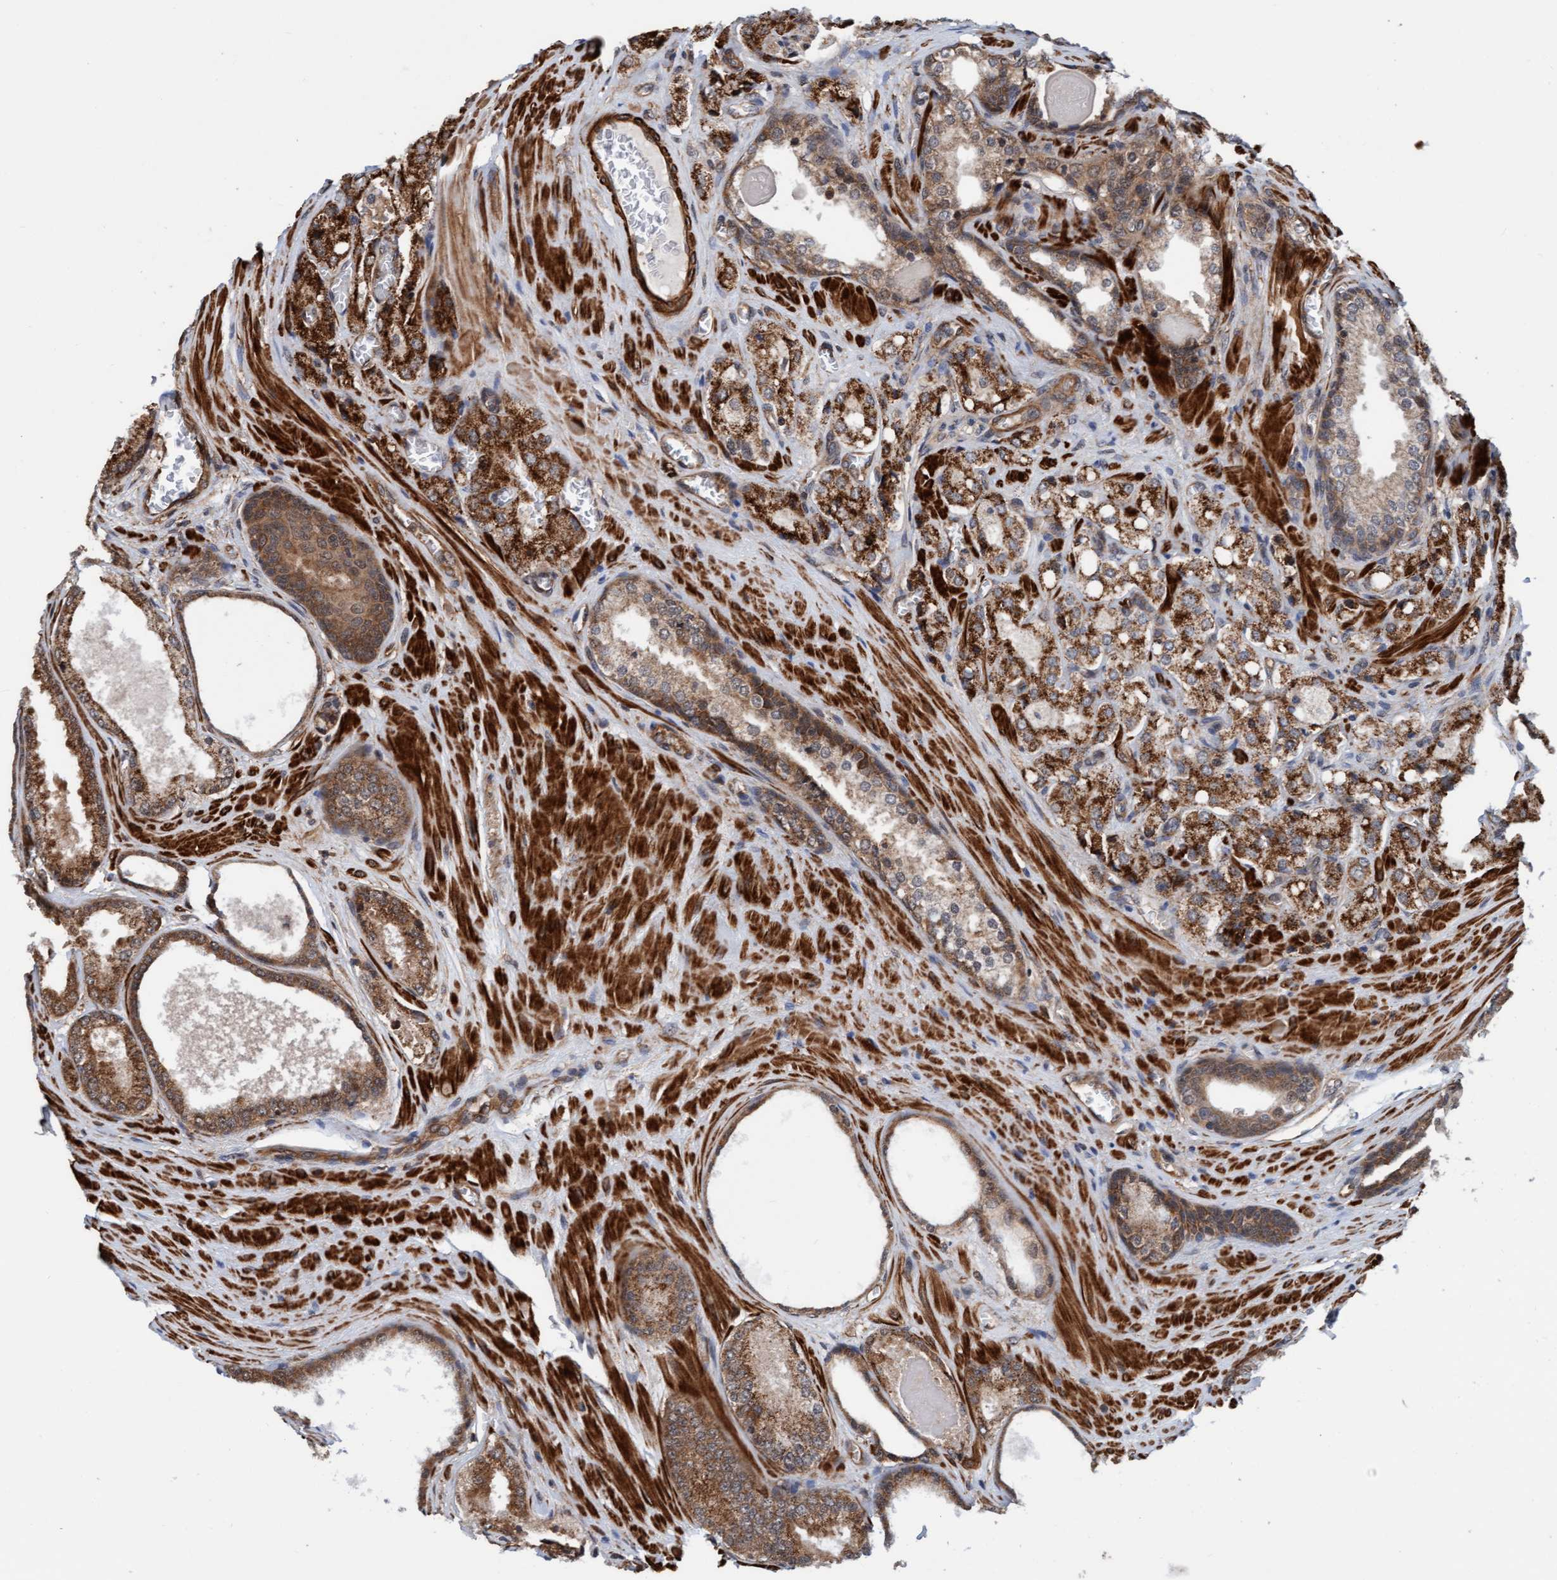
{"staining": {"intensity": "moderate", "quantity": ">75%", "location": "cytoplasmic/membranous"}, "tissue": "prostate cancer", "cell_type": "Tumor cells", "image_type": "cancer", "snomed": [{"axis": "morphology", "description": "Adenocarcinoma, High grade"}, {"axis": "topography", "description": "Prostate"}], "caption": "This is an image of immunohistochemistry staining of adenocarcinoma (high-grade) (prostate), which shows moderate staining in the cytoplasmic/membranous of tumor cells.", "gene": "STXBP4", "patient": {"sex": "male", "age": 65}}